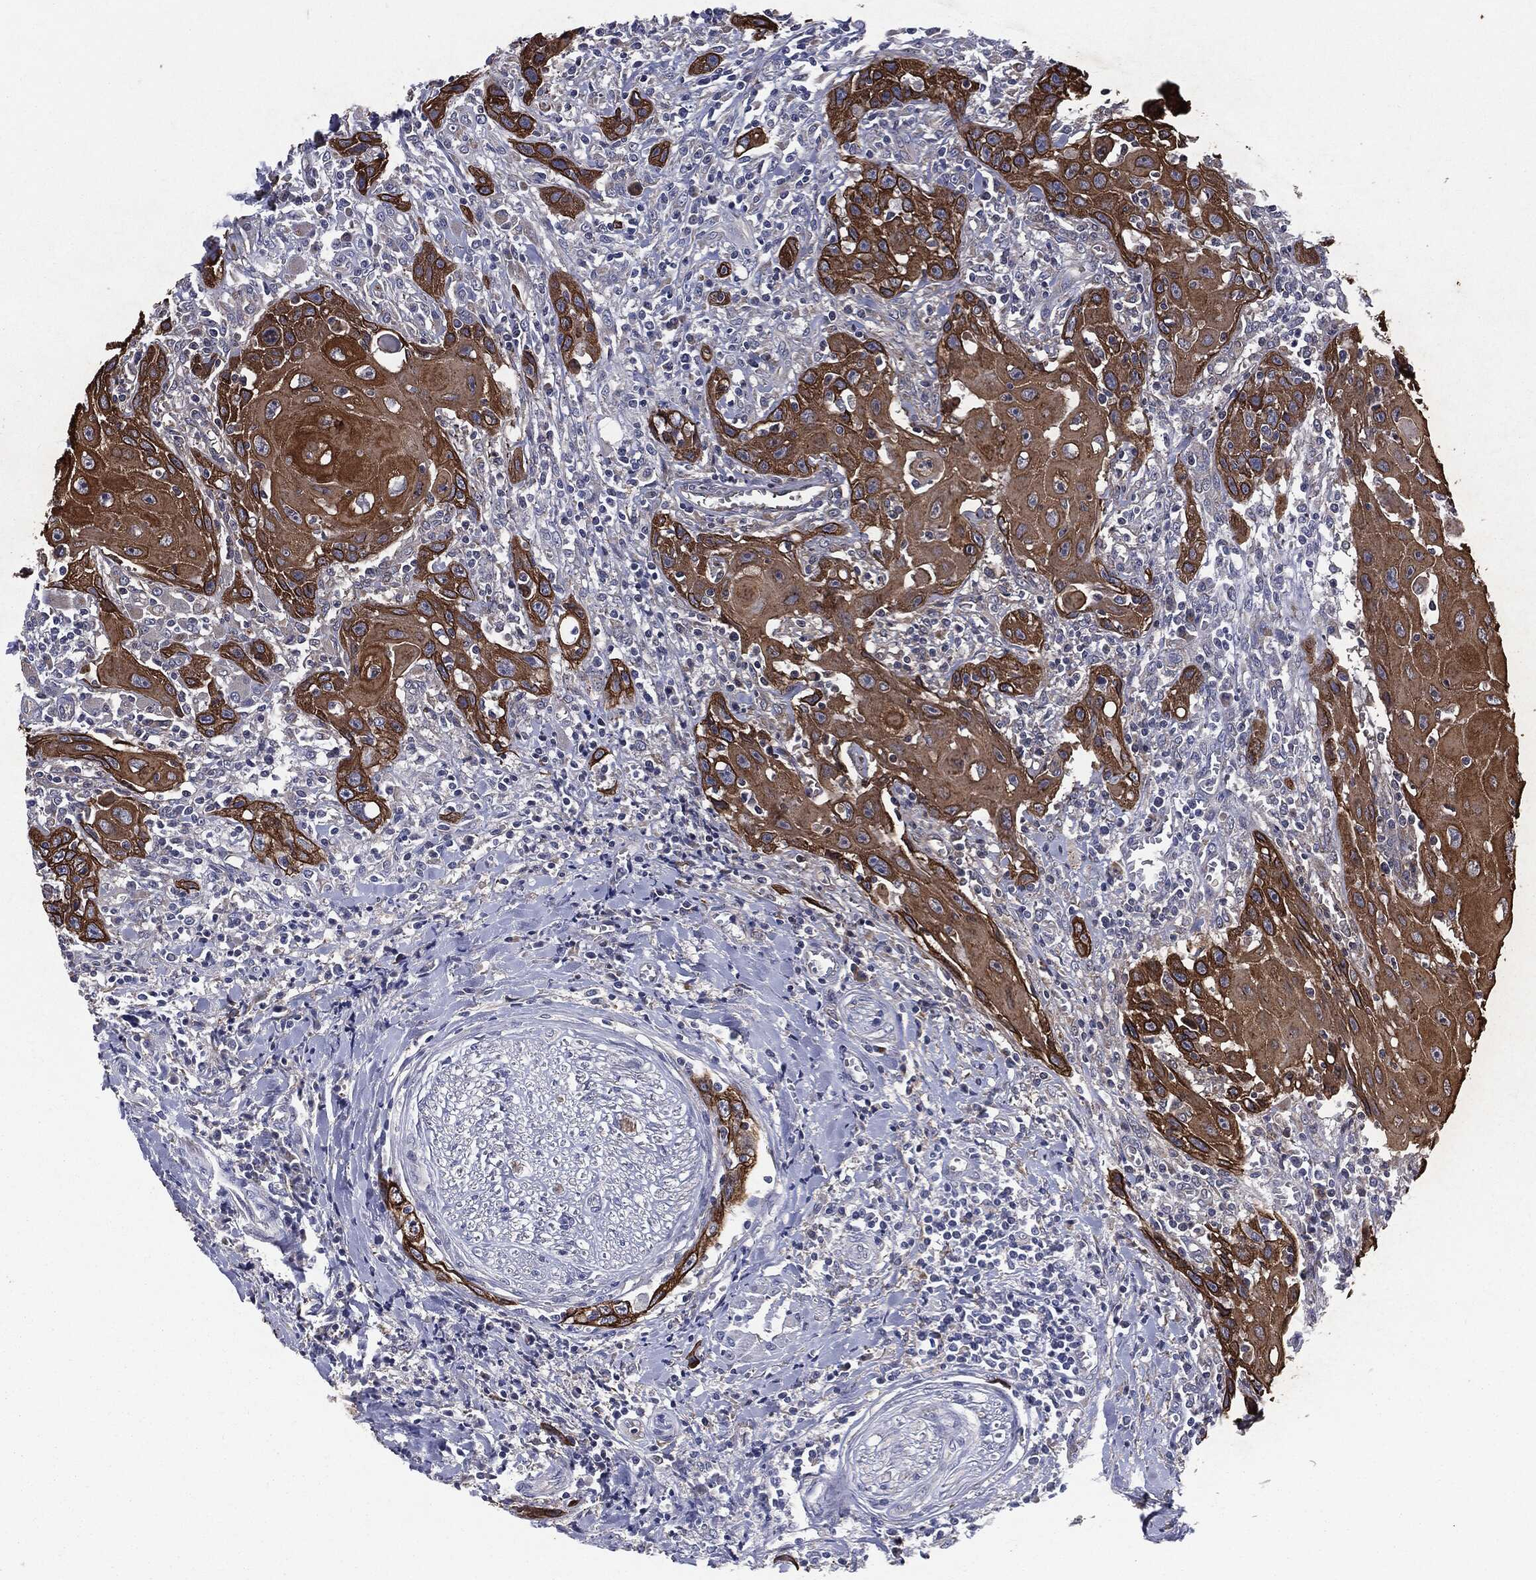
{"staining": {"intensity": "strong", "quantity": ">75%", "location": "cytoplasmic/membranous"}, "tissue": "head and neck cancer", "cell_type": "Tumor cells", "image_type": "cancer", "snomed": [{"axis": "morphology", "description": "Normal tissue, NOS"}, {"axis": "morphology", "description": "Squamous cell carcinoma, NOS"}, {"axis": "topography", "description": "Oral tissue"}, {"axis": "topography", "description": "Head-Neck"}], "caption": "The photomicrograph displays immunohistochemical staining of head and neck cancer (squamous cell carcinoma). There is strong cytoplasmic/membranous staining is seen in about >75% of tumor cells. The staining is performed using DAB brown chromogen to label protein expression. The nuclei are counter-stained blue using hematoxylin.", "gene": "KRT5", "patient": {"sex": "male", "age": 71}}